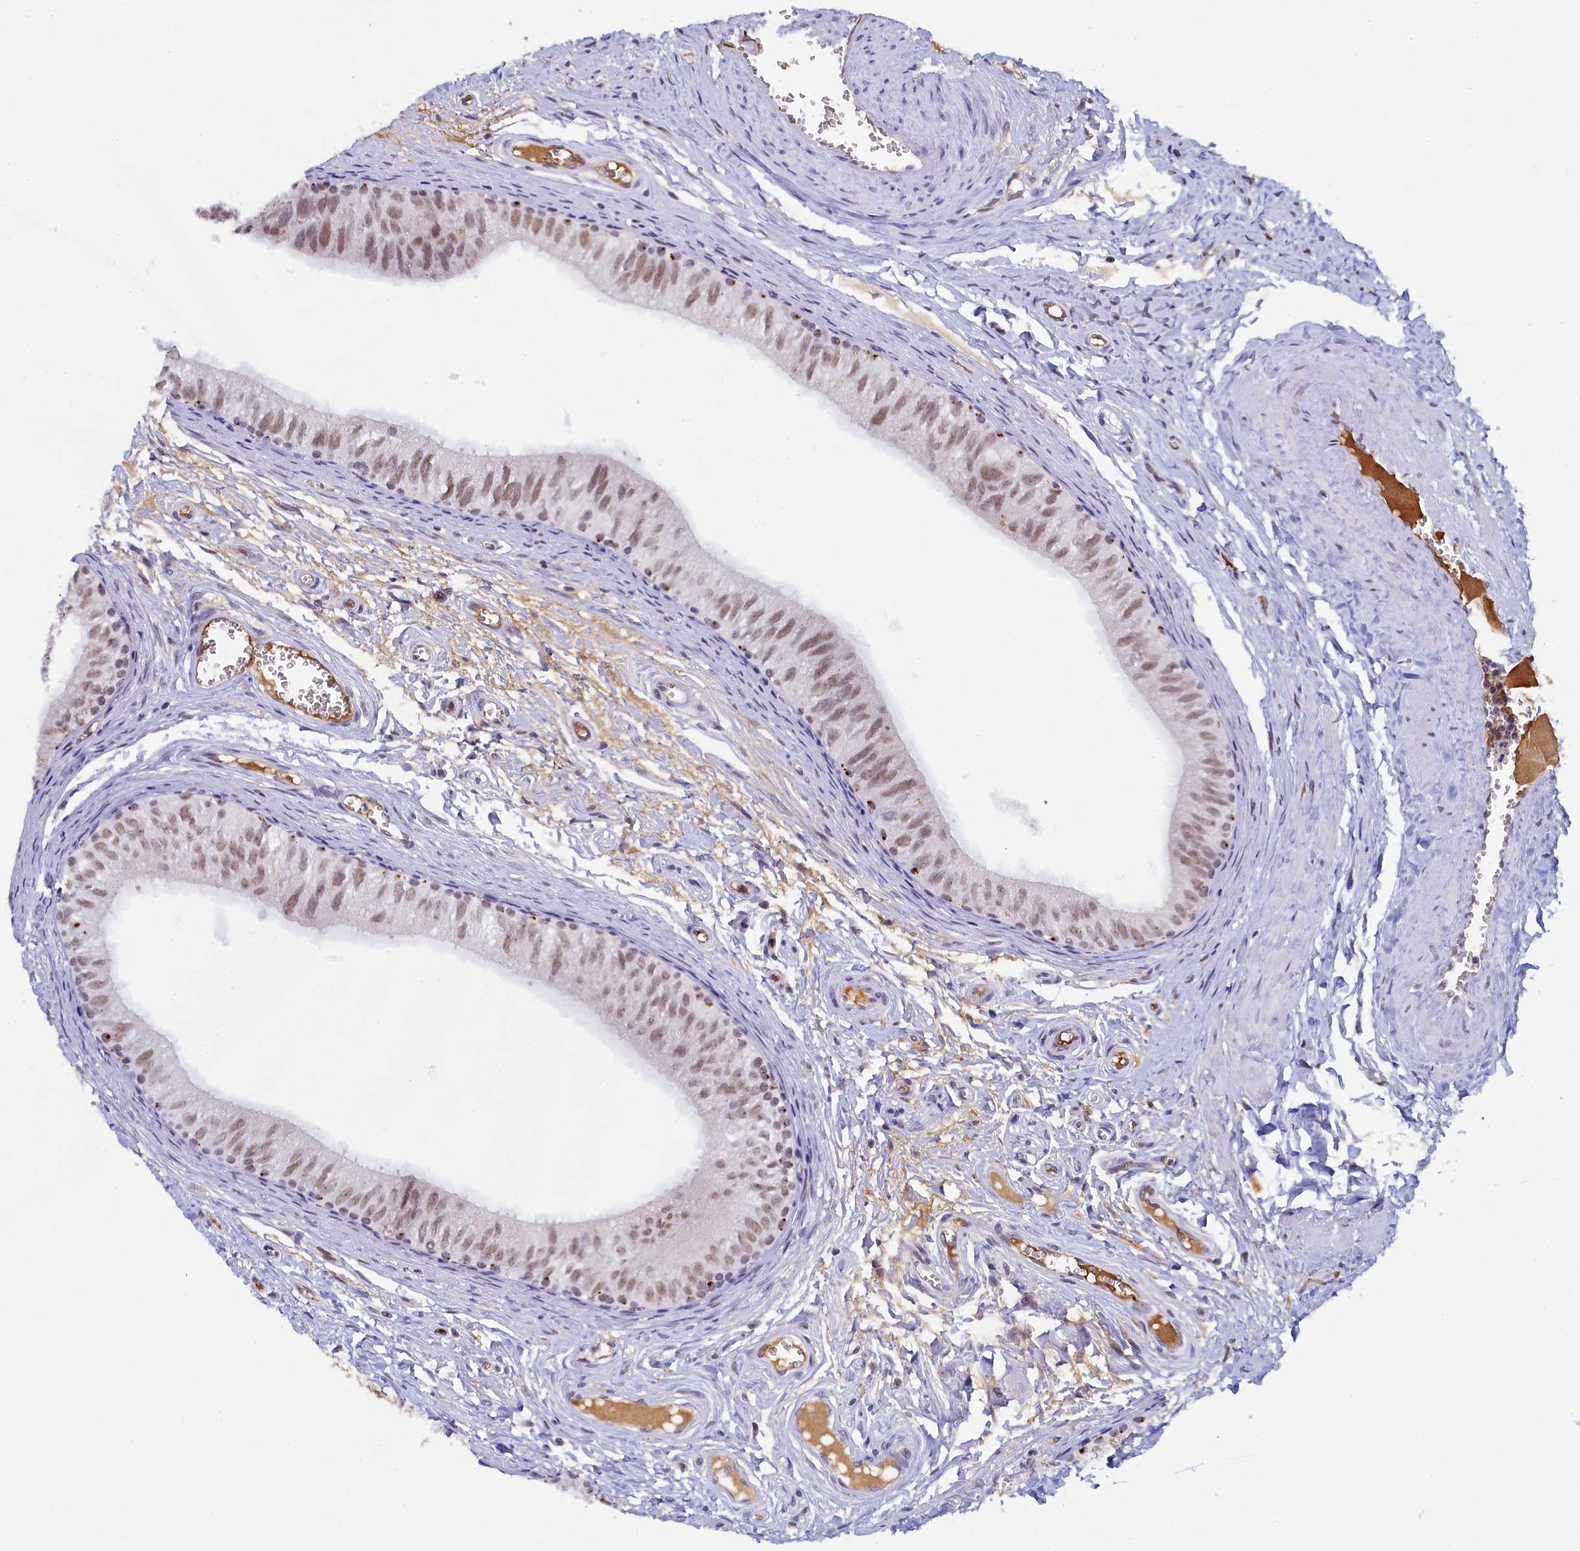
{"staining": {"intensity": "moderate", "quantity": "25%-75%", "location": "nuclear"}, "tissue": "epididymis", "cell_type": "Glandular cells", "image_type": "normal", "snomed": [{"axis": "morphology", "description": "Normal tissue, NOS"}, {"axis": "topography", "description": "Epididymis"}], "caption": "DAB (3,3'-diaminobenzidine) immunohistochemical staining of unremarkable human epididymis shows moderate nuclear protein staining in approximately 25%-75% of glandular cells. (DAB IHC, brown staining for protein, blue staining for nuclei).", "gene": "INTS14", "patient": {"sex": "male", "age": 42}}